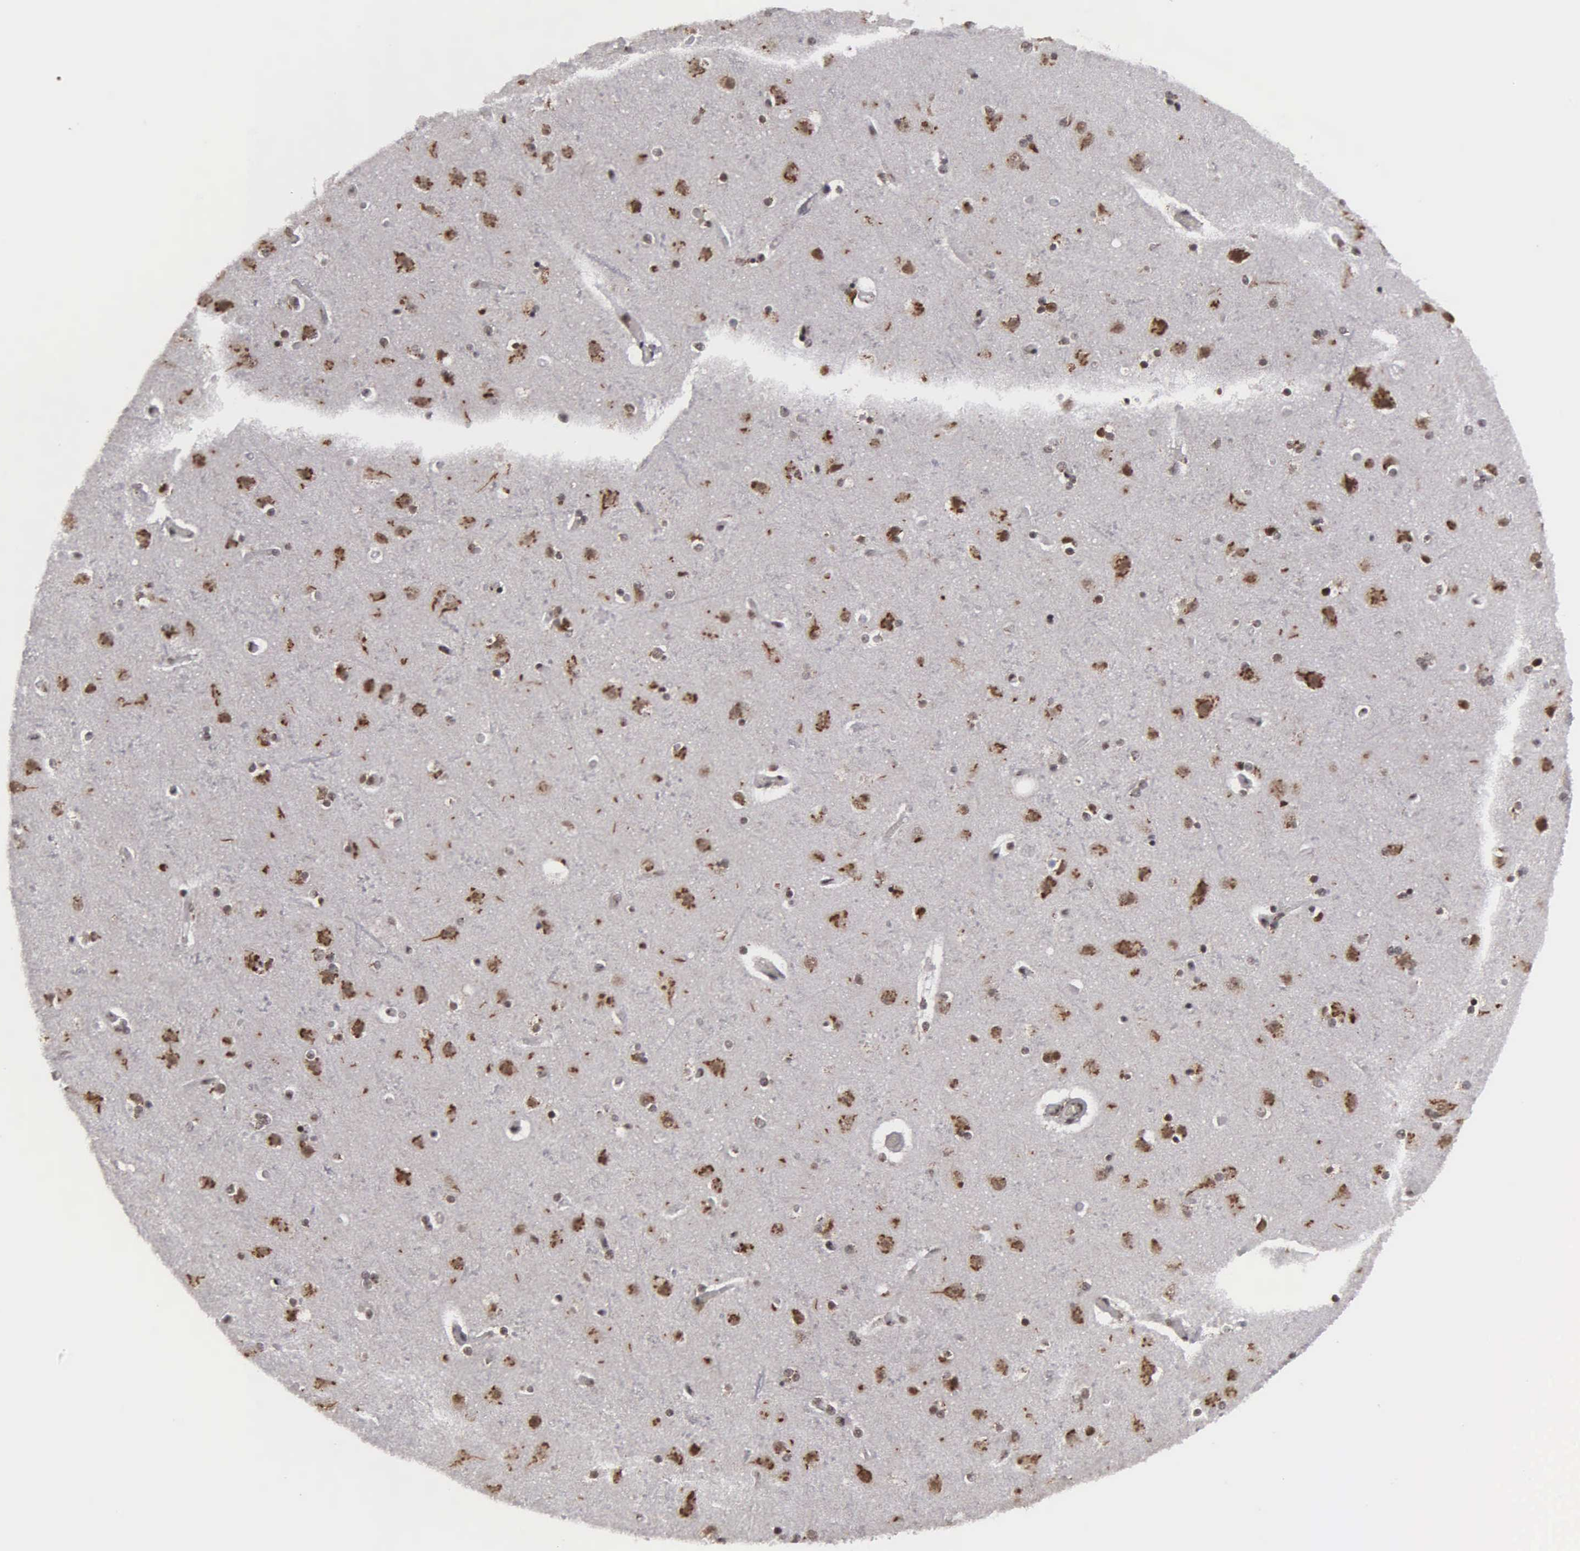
{"staining": {"intensity": "moderate", "quantity": ">75%", "location": "nuclear"}, "tissue": "cerebral cortex", "cell_type": "Endothelial cells", "image_type": "normal", "snomed": [{"axis": "morphology", "description": "Normal tissue, NOS"}, {"axis": "topography", "description": "Cerebral cortex"}], "caption": "The photomicrograph demonstrates immunohistochemical staining of benign cerebral cortex. There is moderate nuclear staining is identified in about >75% of endothelial cells.", "gene": "GTF2A1", "patient": {"sex": "female", "age": 54}}